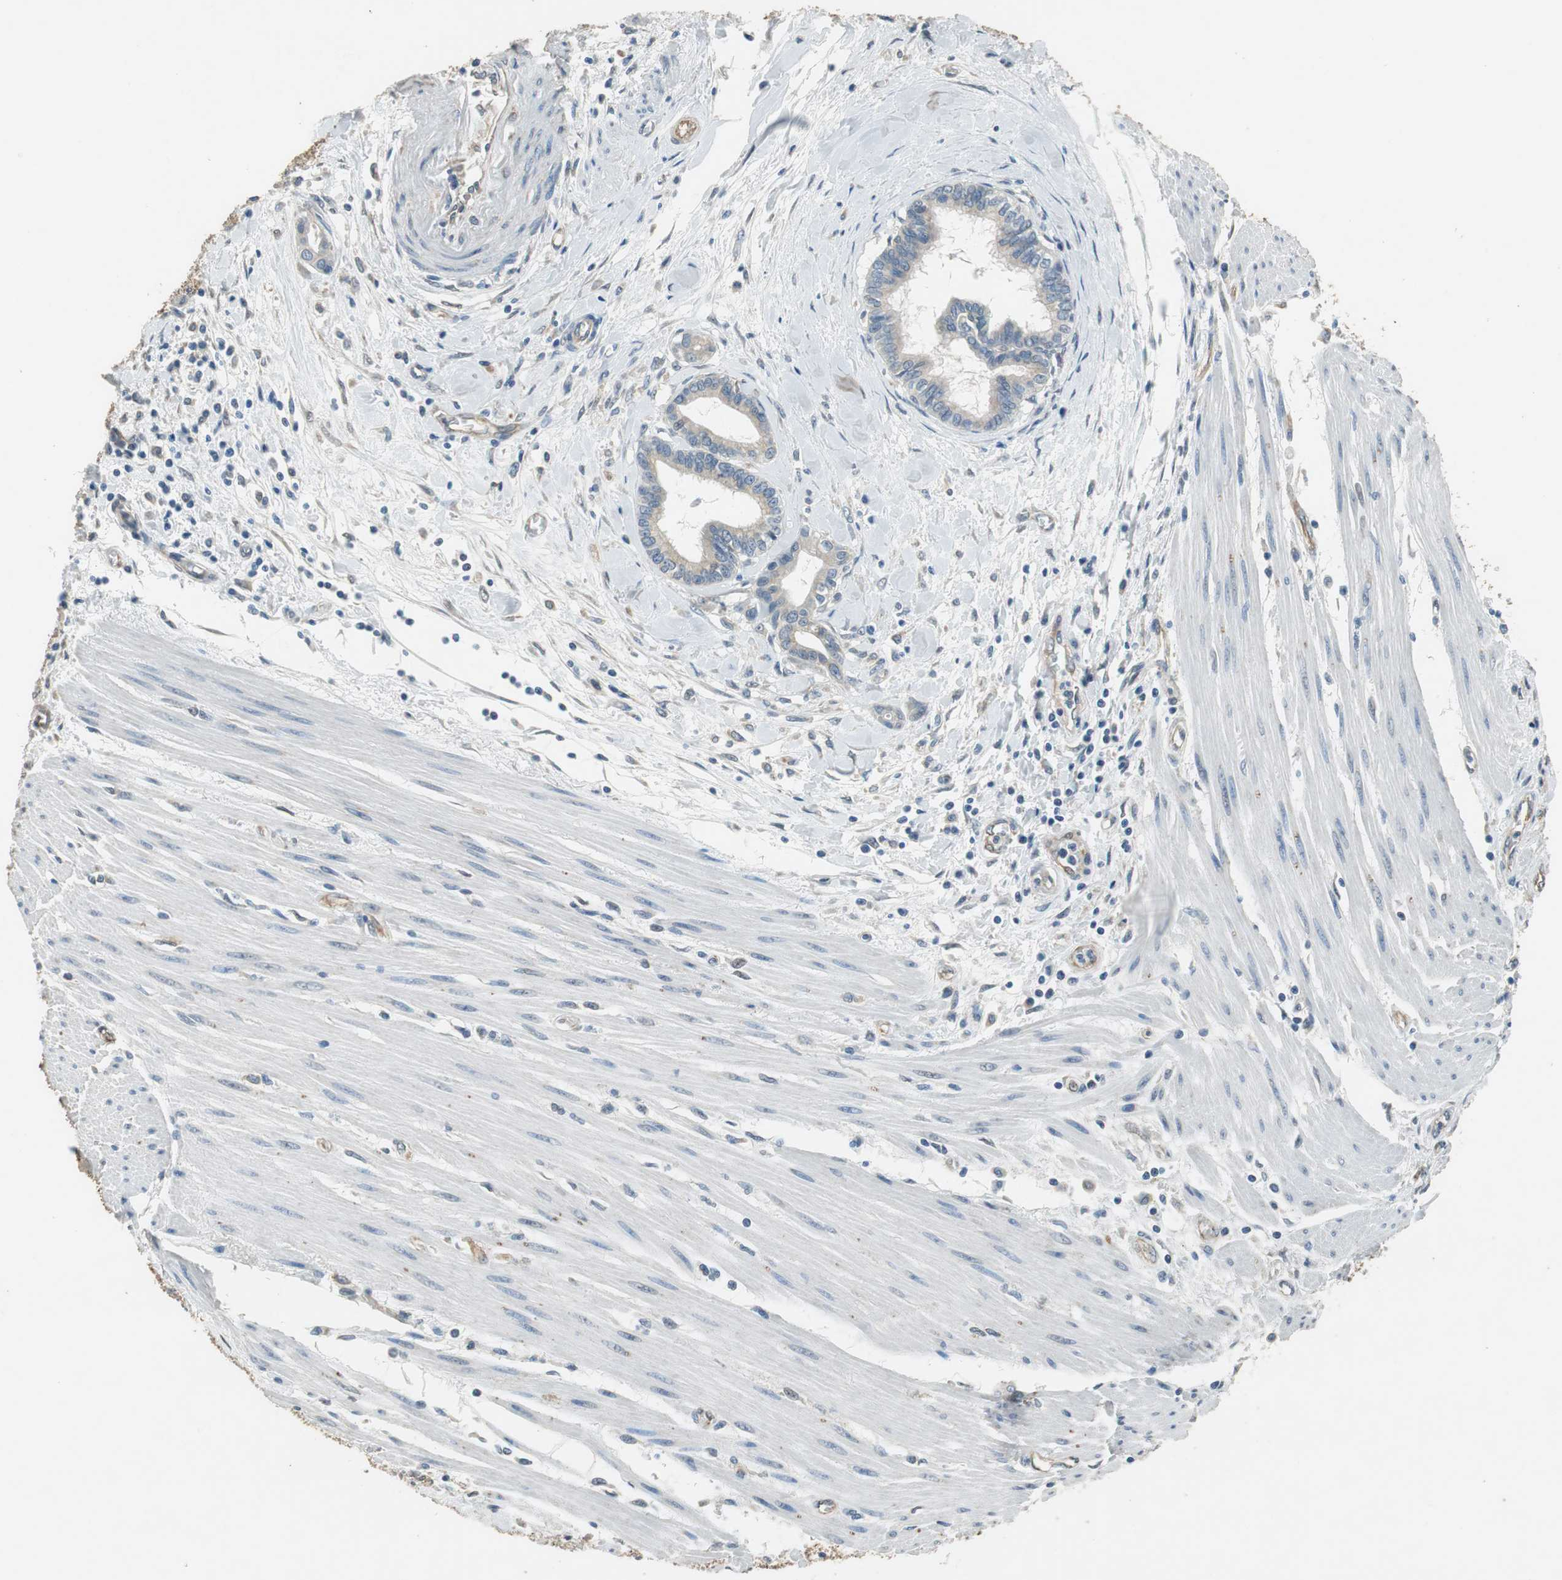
{"staining": {"intensity": "weak", "quantity": "25%-75%", "location": "cytoplasmic/membranous"}, "tissue": "pancreatic cancer", "cell_type": "Tumor cells", "image_type": "cancer", "snomed": [{"axis": "morphology", "description": "Adenocarcinoma, NOS"}, {"axis": "topography", "description": "Pancreas"}], "caption": "Protein staining of pancreatic adenocarcinoma tissue demonstrates weak cytoplasmic/membranous staining in about 25%-75% of tumor cells.", "gene": "ALDH4A1", "patient": {"sex": "female", "age": 64}}